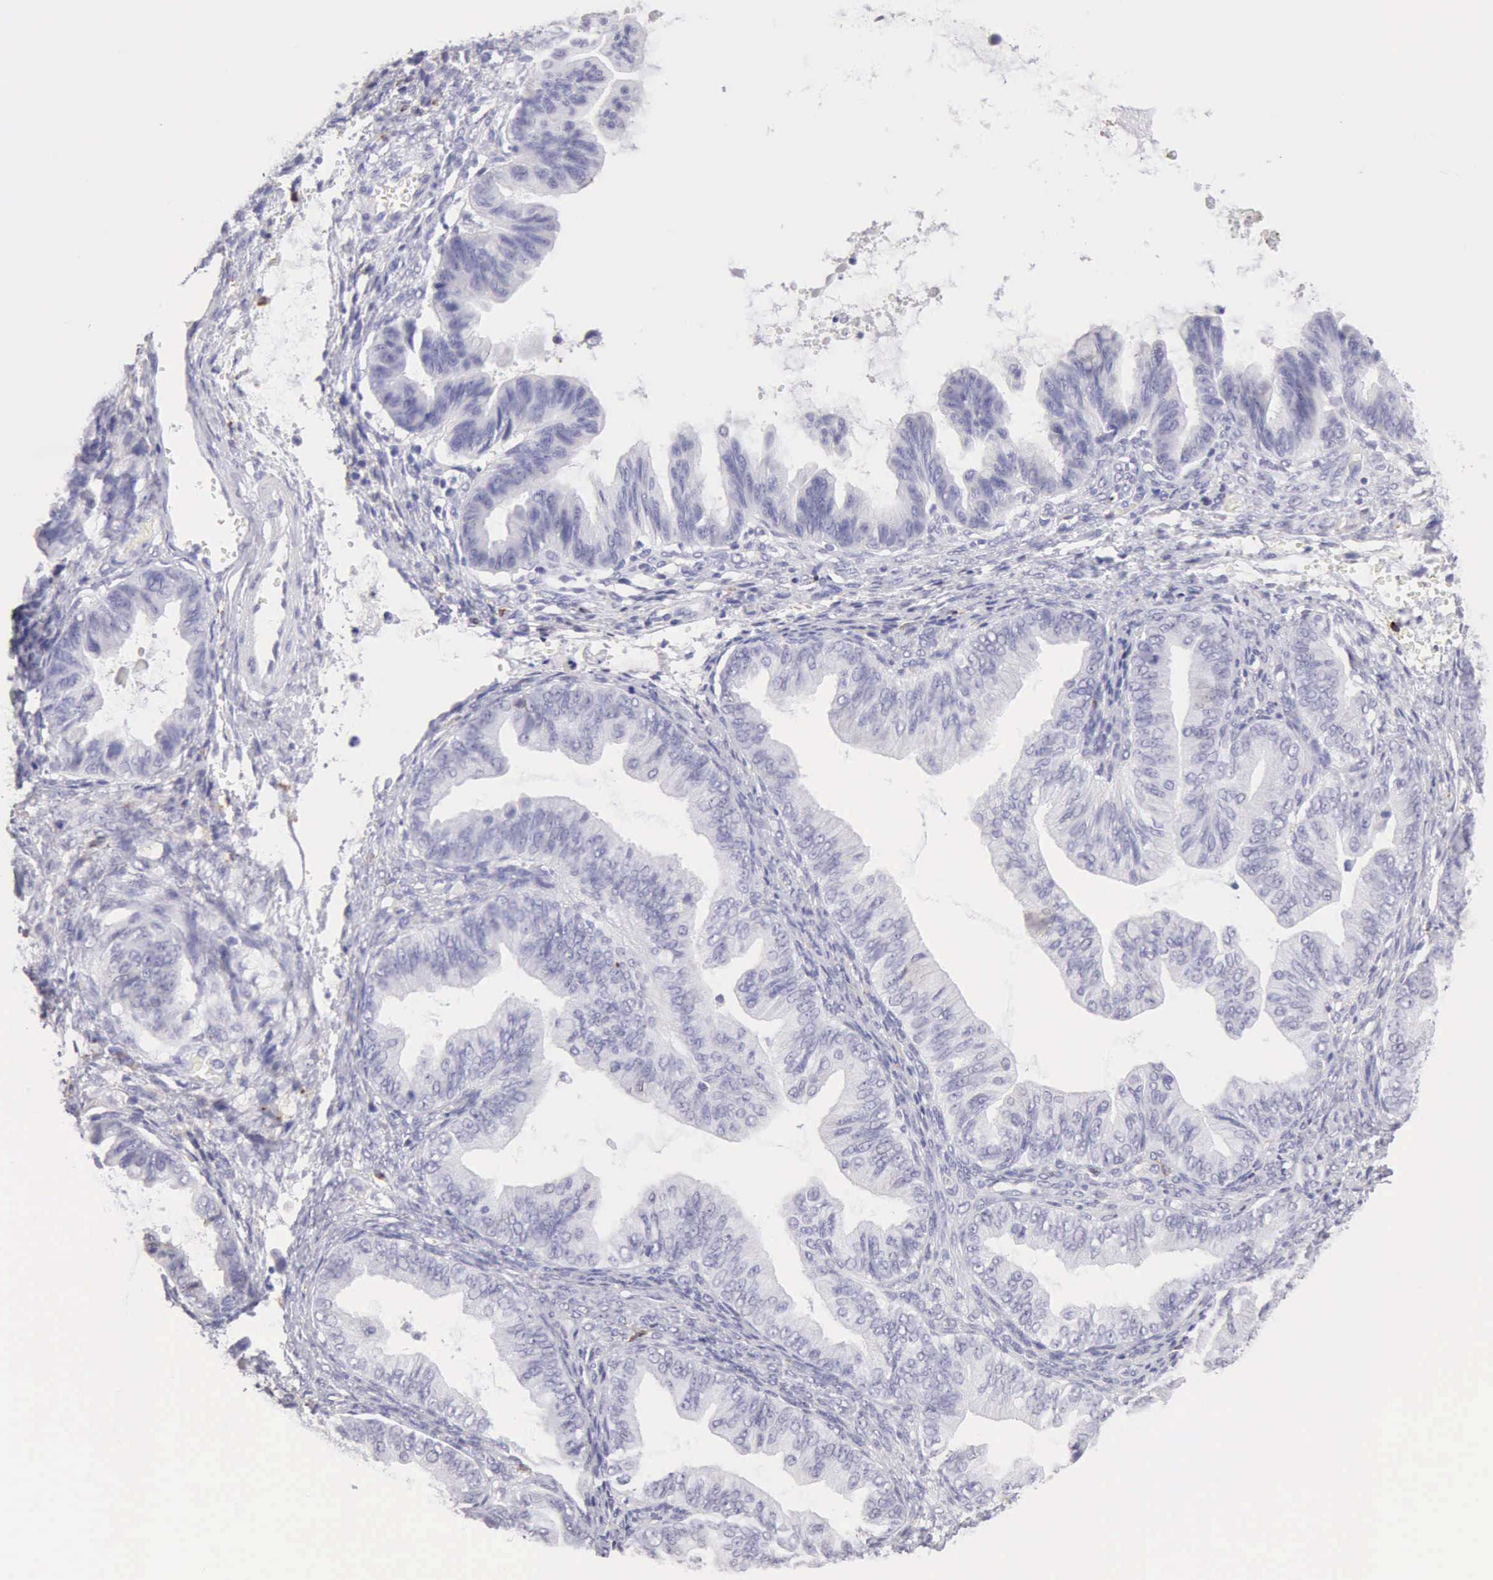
{"staining": {"intensity": "negative", "quantity": "none", "location": "none"}, "tissue": "ovarian cancer", "cell_type": "Tumor cells", "image_type": "cancer", "snomed": [{"axis": "morphology", "description": "Cystadenocarcinoma, mucinous, NOS"}, {"axis": "topography", "description": "Ovary"}], "caption": "Immunohistochemistry photomicrograph of human ovarian cancer (mucinous cystadenocarcinoma) stained for a protein (brown), which reveals no positivity in tumor cells.", "gene": "RNASE1", "patient": {"sex": "female", "age": 36}}